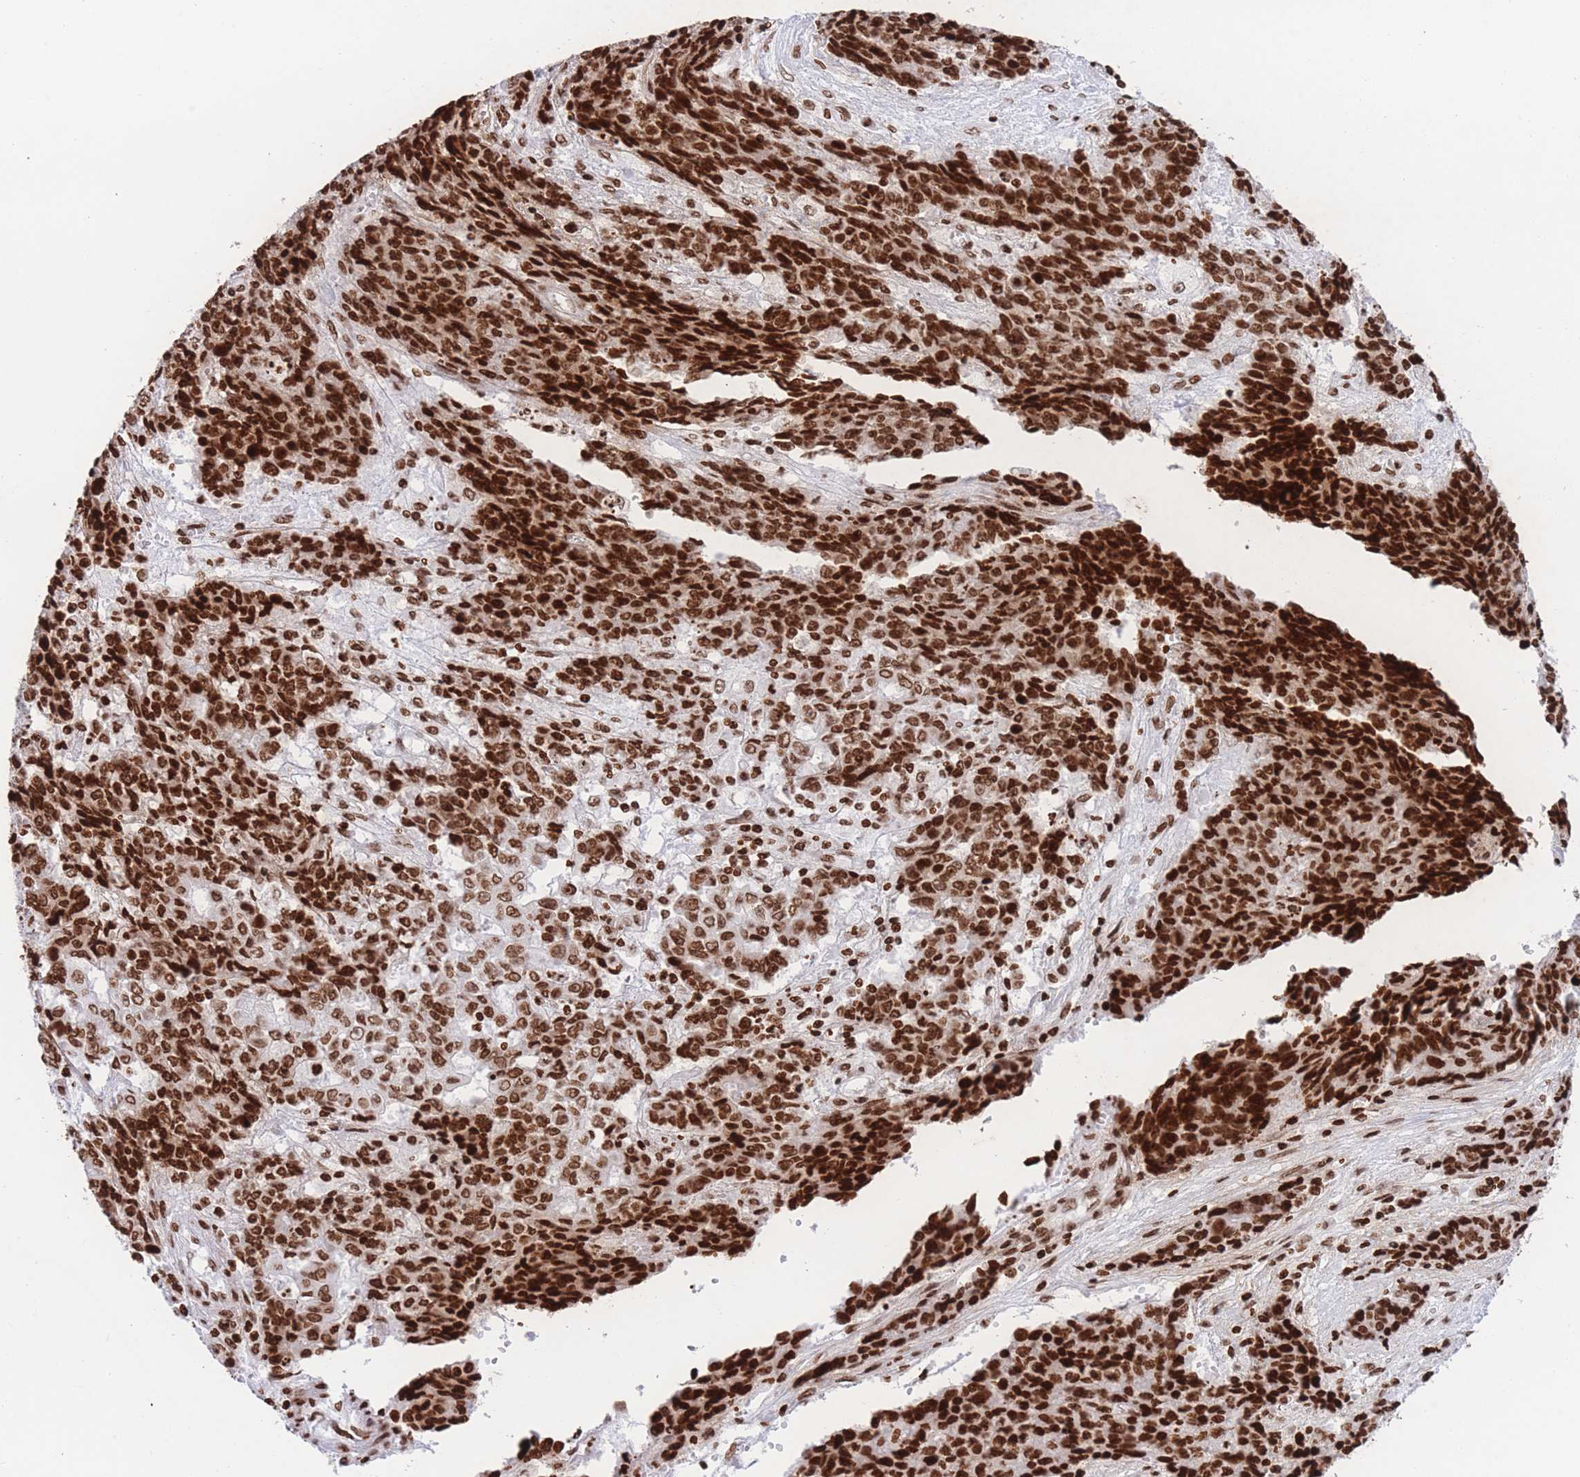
{"staining": {"intensity": "strong", "quantity": ">75%", "location": "nuclear"}, "tissue": "ovarian cancer", "cell_type": "Tumor cells", "image_type": "cancer", "snomed": [{"axis": "morphology", "description": "Carcinoma, endometroid"}, {"axis": "topography", "description": "Ovary"}], "caption": "Protein expression analysis of ovarian cancer demonstrates strong nuclear positivity in about >75% of tumor cells.", "gene": "H2BC11", "patient": {"sex": "female", "age": 42}}